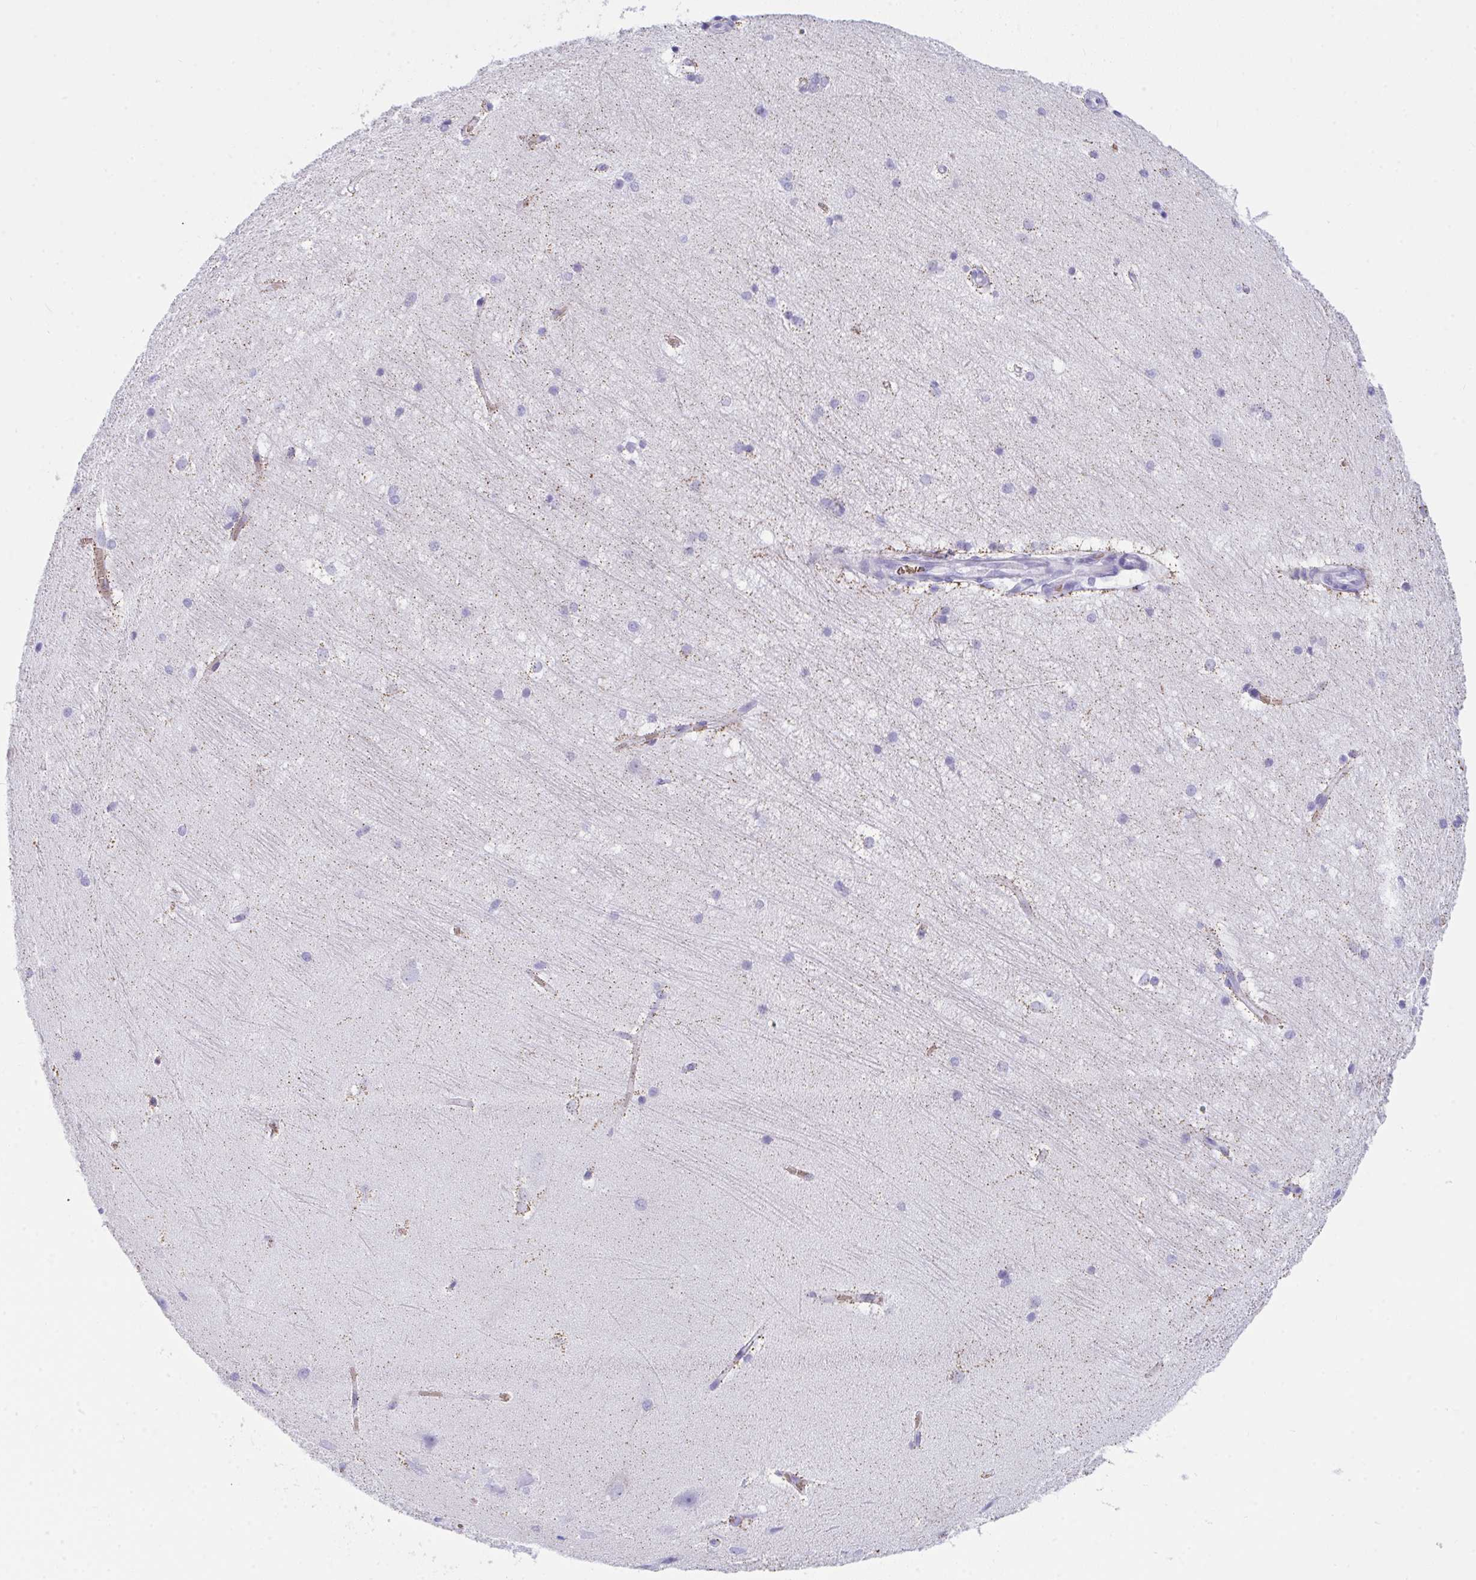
{"staining": {"intensity": "negative", "quantity": "none", "location": "none"}, "tissue": "hippocampus", "cell_type": "Glial cells", "image_type": "normal", "snomed": [{"axis": "morphology", "description": "Normal tissue, NOS"}, {"axis": "topography", "description": "Cerebral cortex"}, {"axis": "topography", "description": "Hippocampus"}], "caption": "This is an immunohistochemistry (IHC) micrograph of normal human hippocampus. There is no positivity in glial cells.", "gene": "ANK1", "patient": {"sex": "female", "age": 19}}